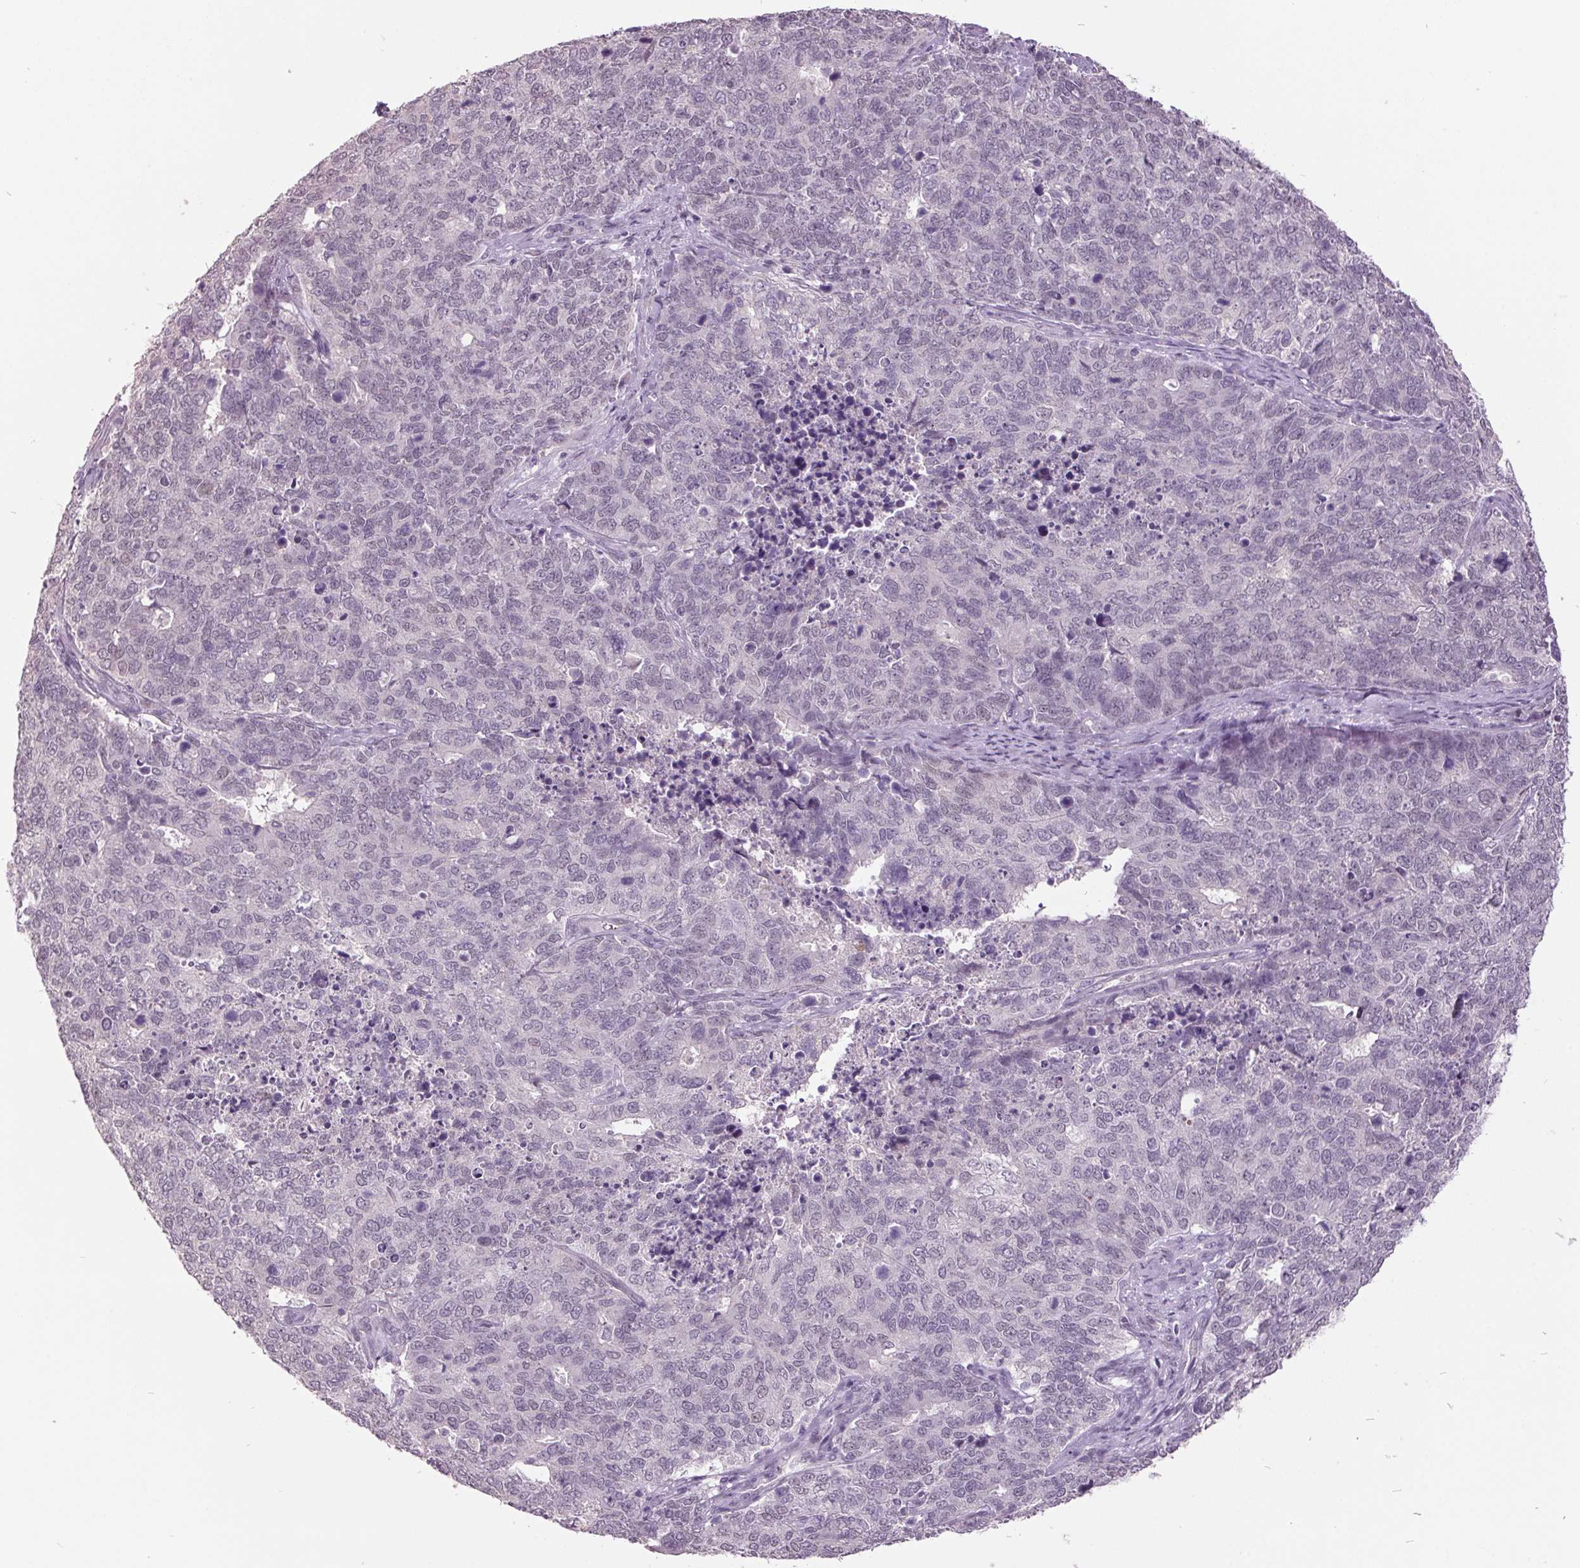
{"staining": {"intensity": "negative", "quantity": "none", "location": "none"}, "tissue": "cervical cancer", "cell_type": "Tumor cells", "image_type": "cancer", "snomed": [{"axis": "morphology", "description": "Adenocarcinoma, NOS"}, {"axis": "topography", "description": "Cervix"}], "caption": "An IHC micrograph of cervical adenocarcinoma is shown. There is no staining in tumor cells of cervical adenocarcinoma.", "gene": "C2orf16", "patient": {"sex": "female", "age": 63}}